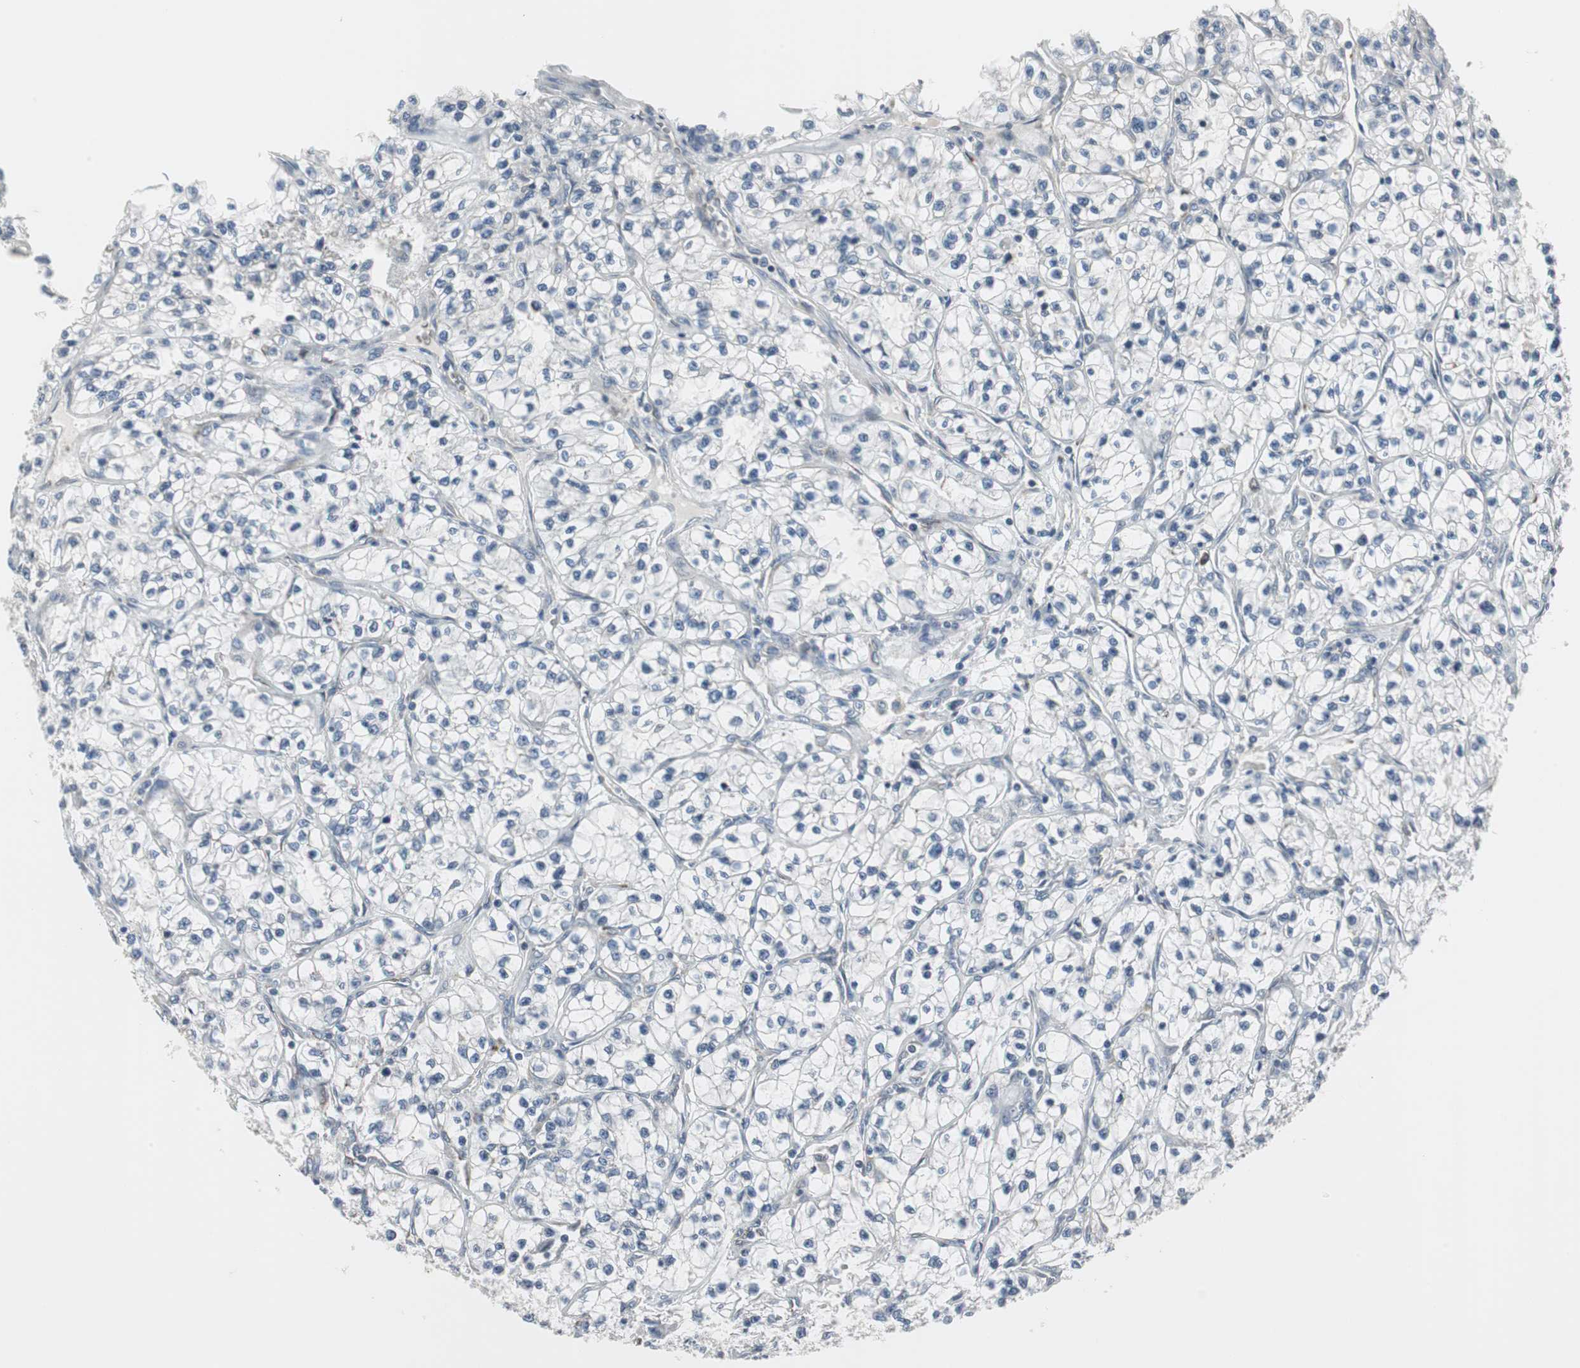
{"staining": {"intensity": "negative", "quantity": "none", "location": "none"}, "tissue": "renal cancer", "cell_type": "Tumor cells", "image_type": "cancer", "snomed": [{"axis": "morphology", "description": "Adenocarcinoma, NOS"}, {"axis": "topography", "description": "Kidney"}], "caption": "This is a photomicrograph of immunohistochemistry (IHC) staining of adenocarcinoma (renal), which shows no positivity in tumor cells.", "gene": "CCT5", "patient": {"sex": "female", "age": 57}}